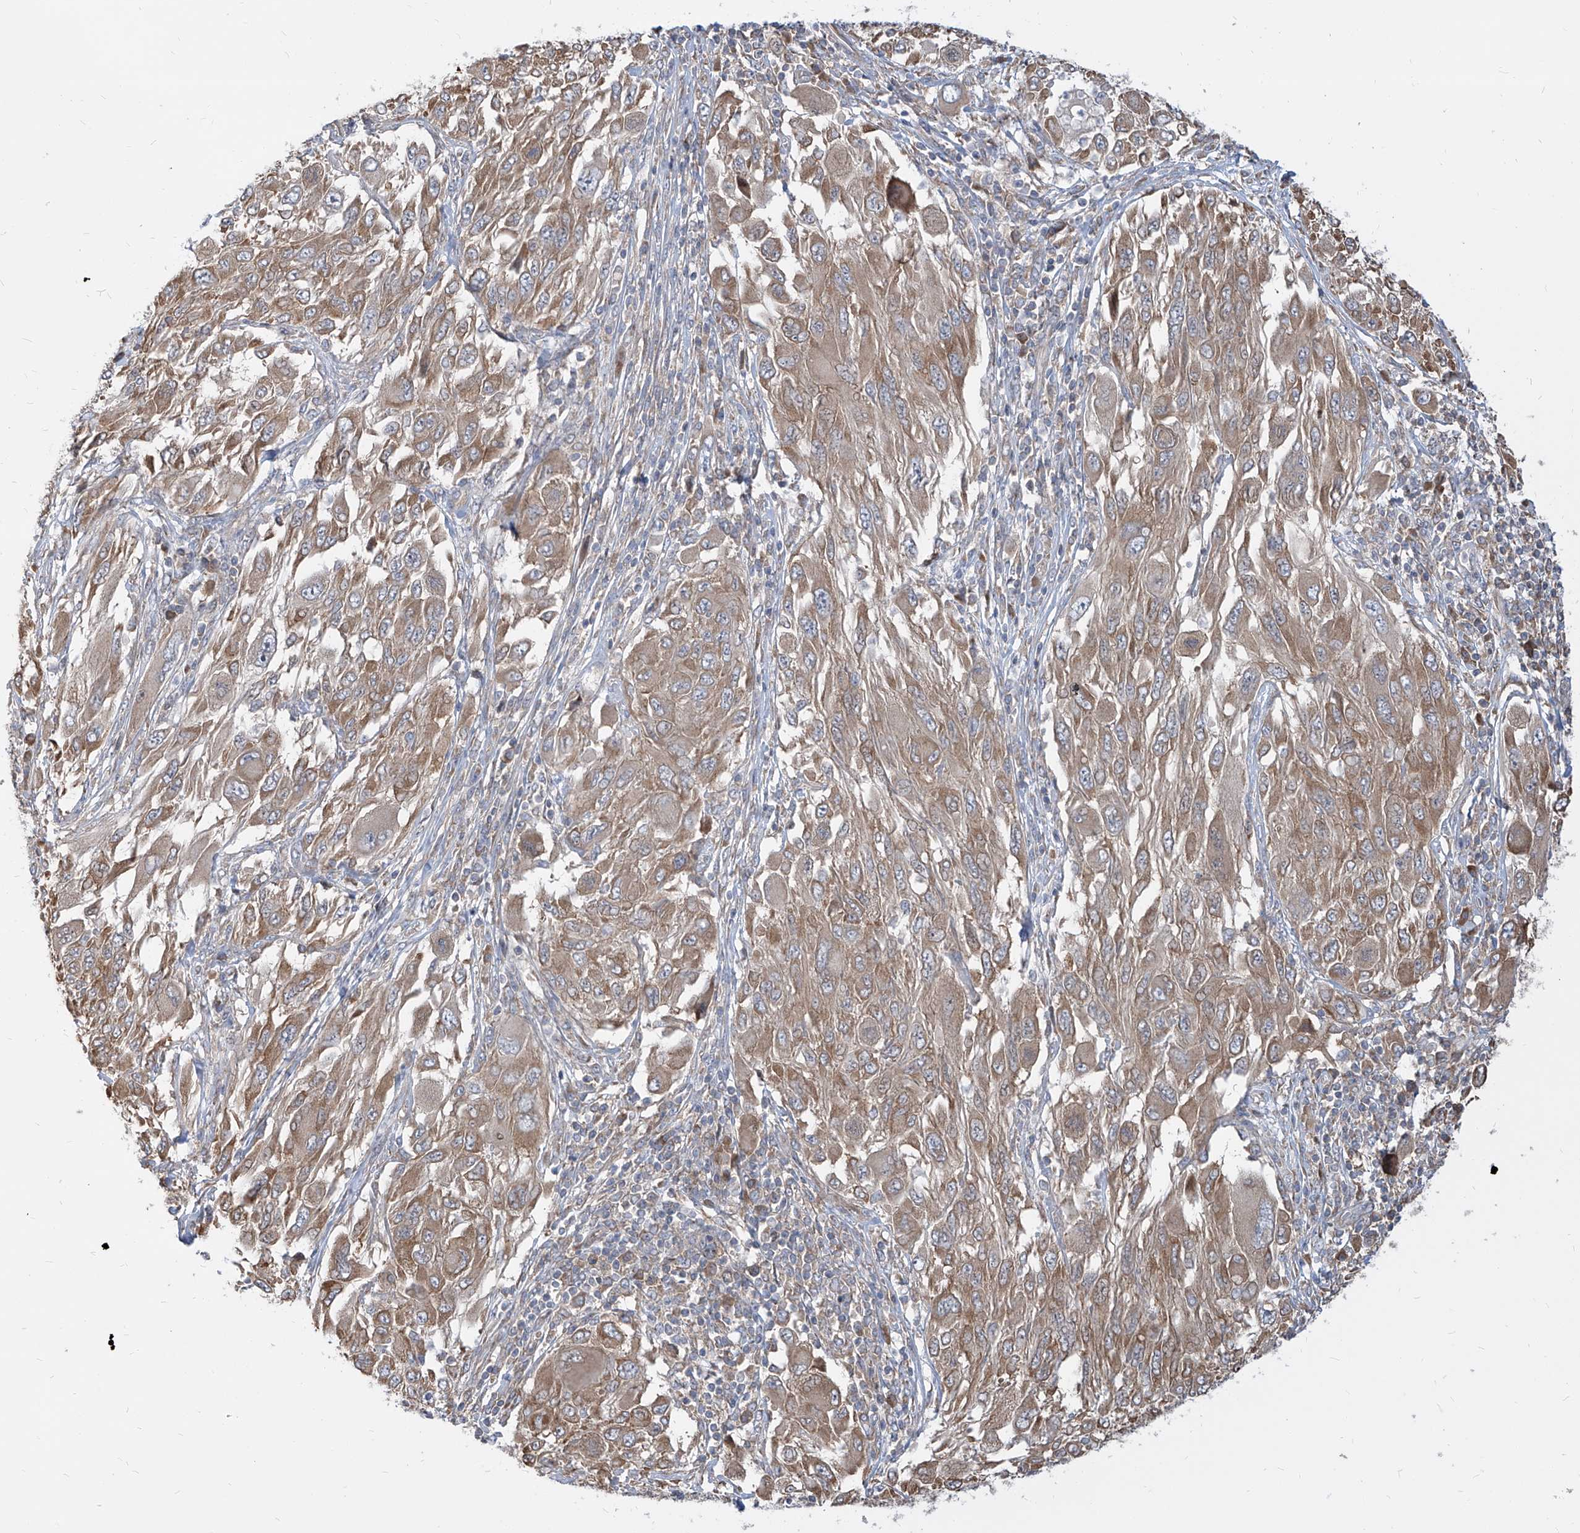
{"staining": {"intensity": "moderate", "quantity": ">75%", "location": "cytoplasmic/membranous"}, "tissue": "melanoma", "cell_type": "Tumor cells", "image_type": "cancer", "snomed": [{"axis": "morphology", "description": "Malignant melanoma, NOS"}, {"axis": "topography", "description": "Skin"}], "caption": "A high-resolution micrograph shows immunohistochemistry (IHC) staining of melanoma, which exhibits moderate cytoplasmic/membranous positivity in approximately >75% of tumor cells. (DAB = brown stain, brightfield microscopy at high magnification).", "gene": "FAM83B", "patient": {"sex": "female", "age": 91}}